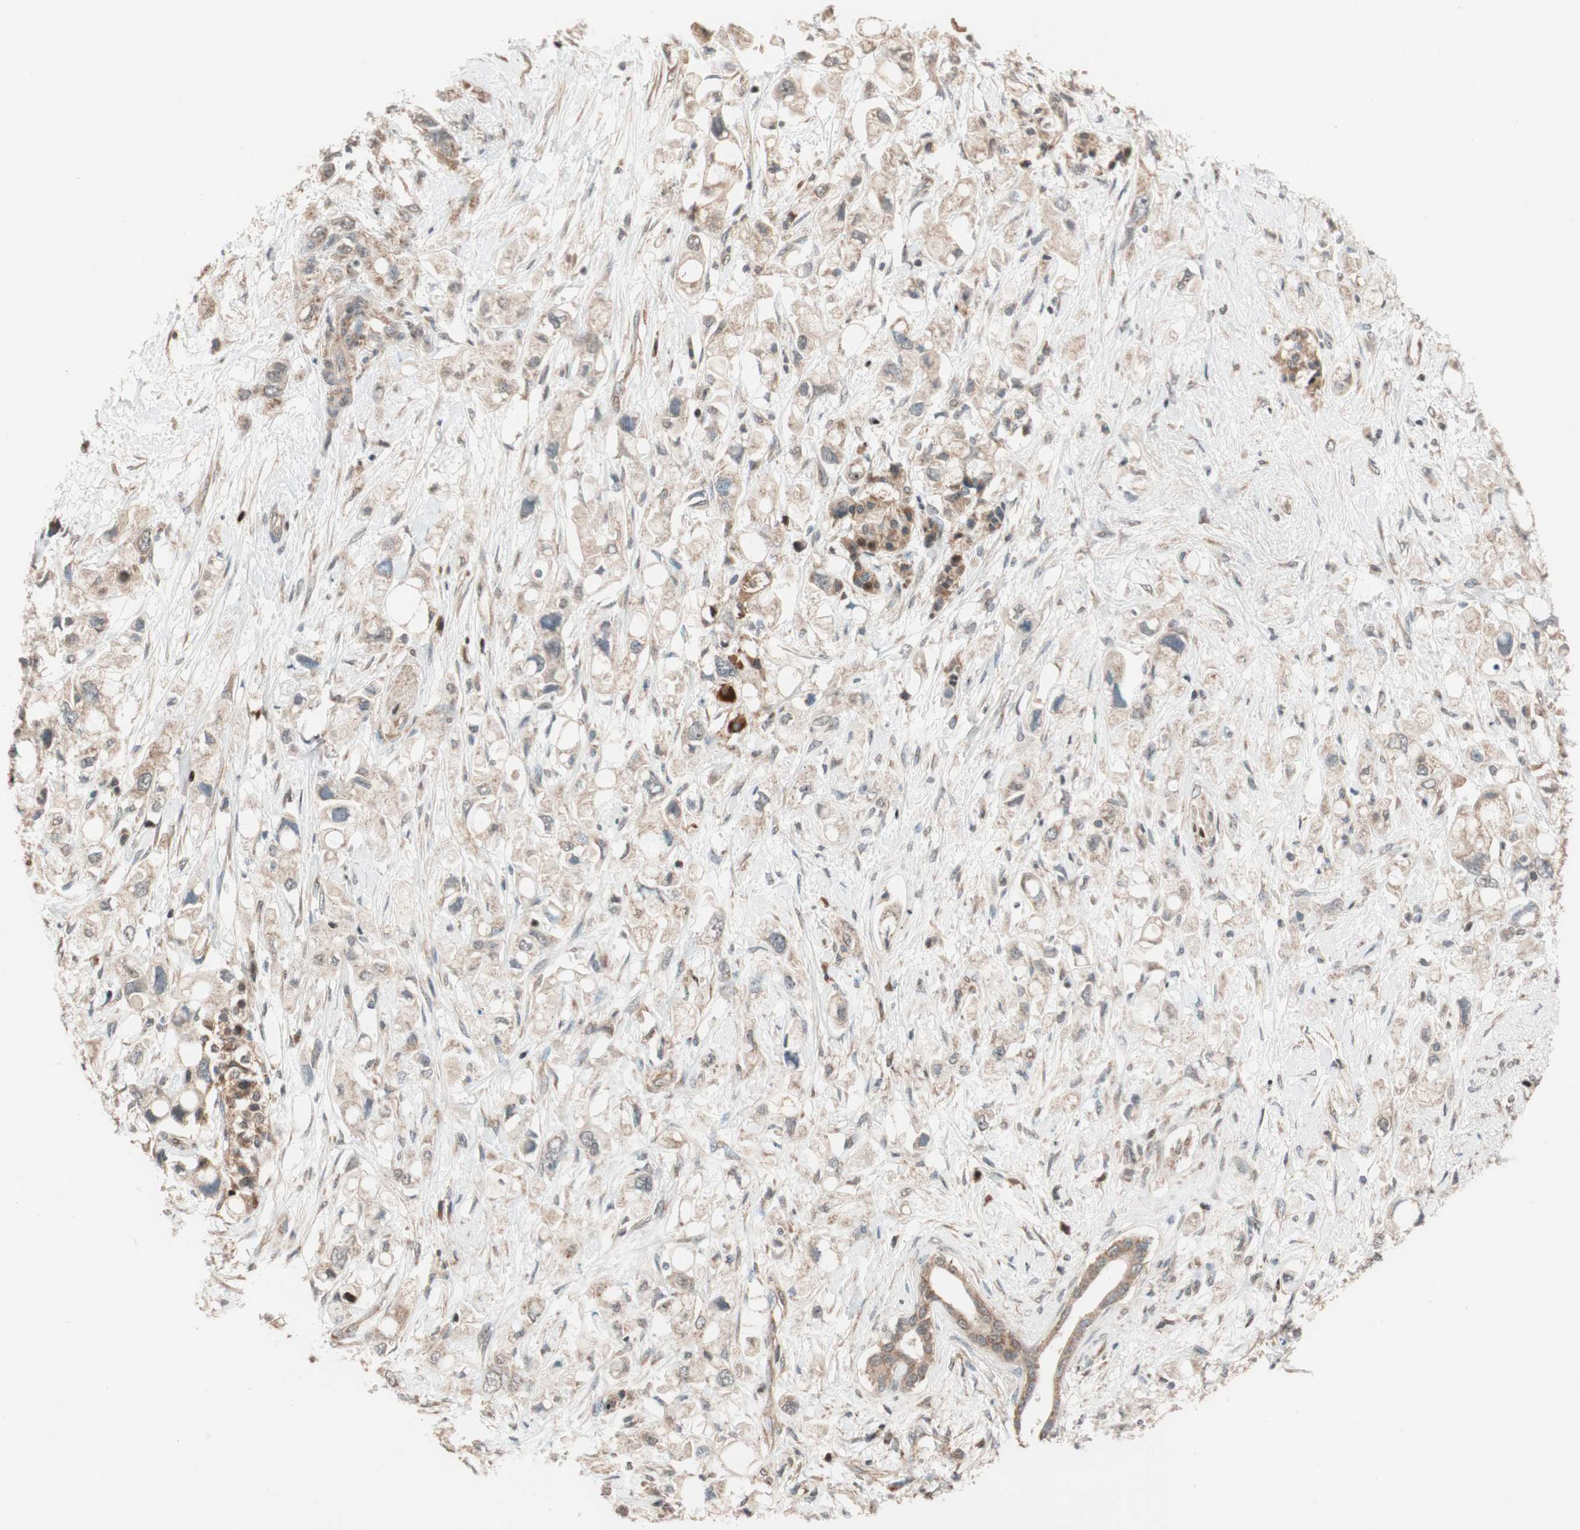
{"staining": {"intensity": "weak", "quantity": ">75%", "location": "cytoplasmic/membranous"}, "tissue": "pancreatic cancer", "cell_type": "Tumor cells", "image_type": "cancer", "snomed": [{"axis": "morphology", "description": "Adenocarcinoma, NOS"}, {"axis": "topography", "description": "Pancreas"}], "caption": "Brown immunohistochemical staining in adenocarcinoma (pancreatic) reveals weak cytoplasmic/membranous positivity in about >75% of tumor cells.", "gene": "HECW1", "patient": {"sex": "female", "age": 56}}